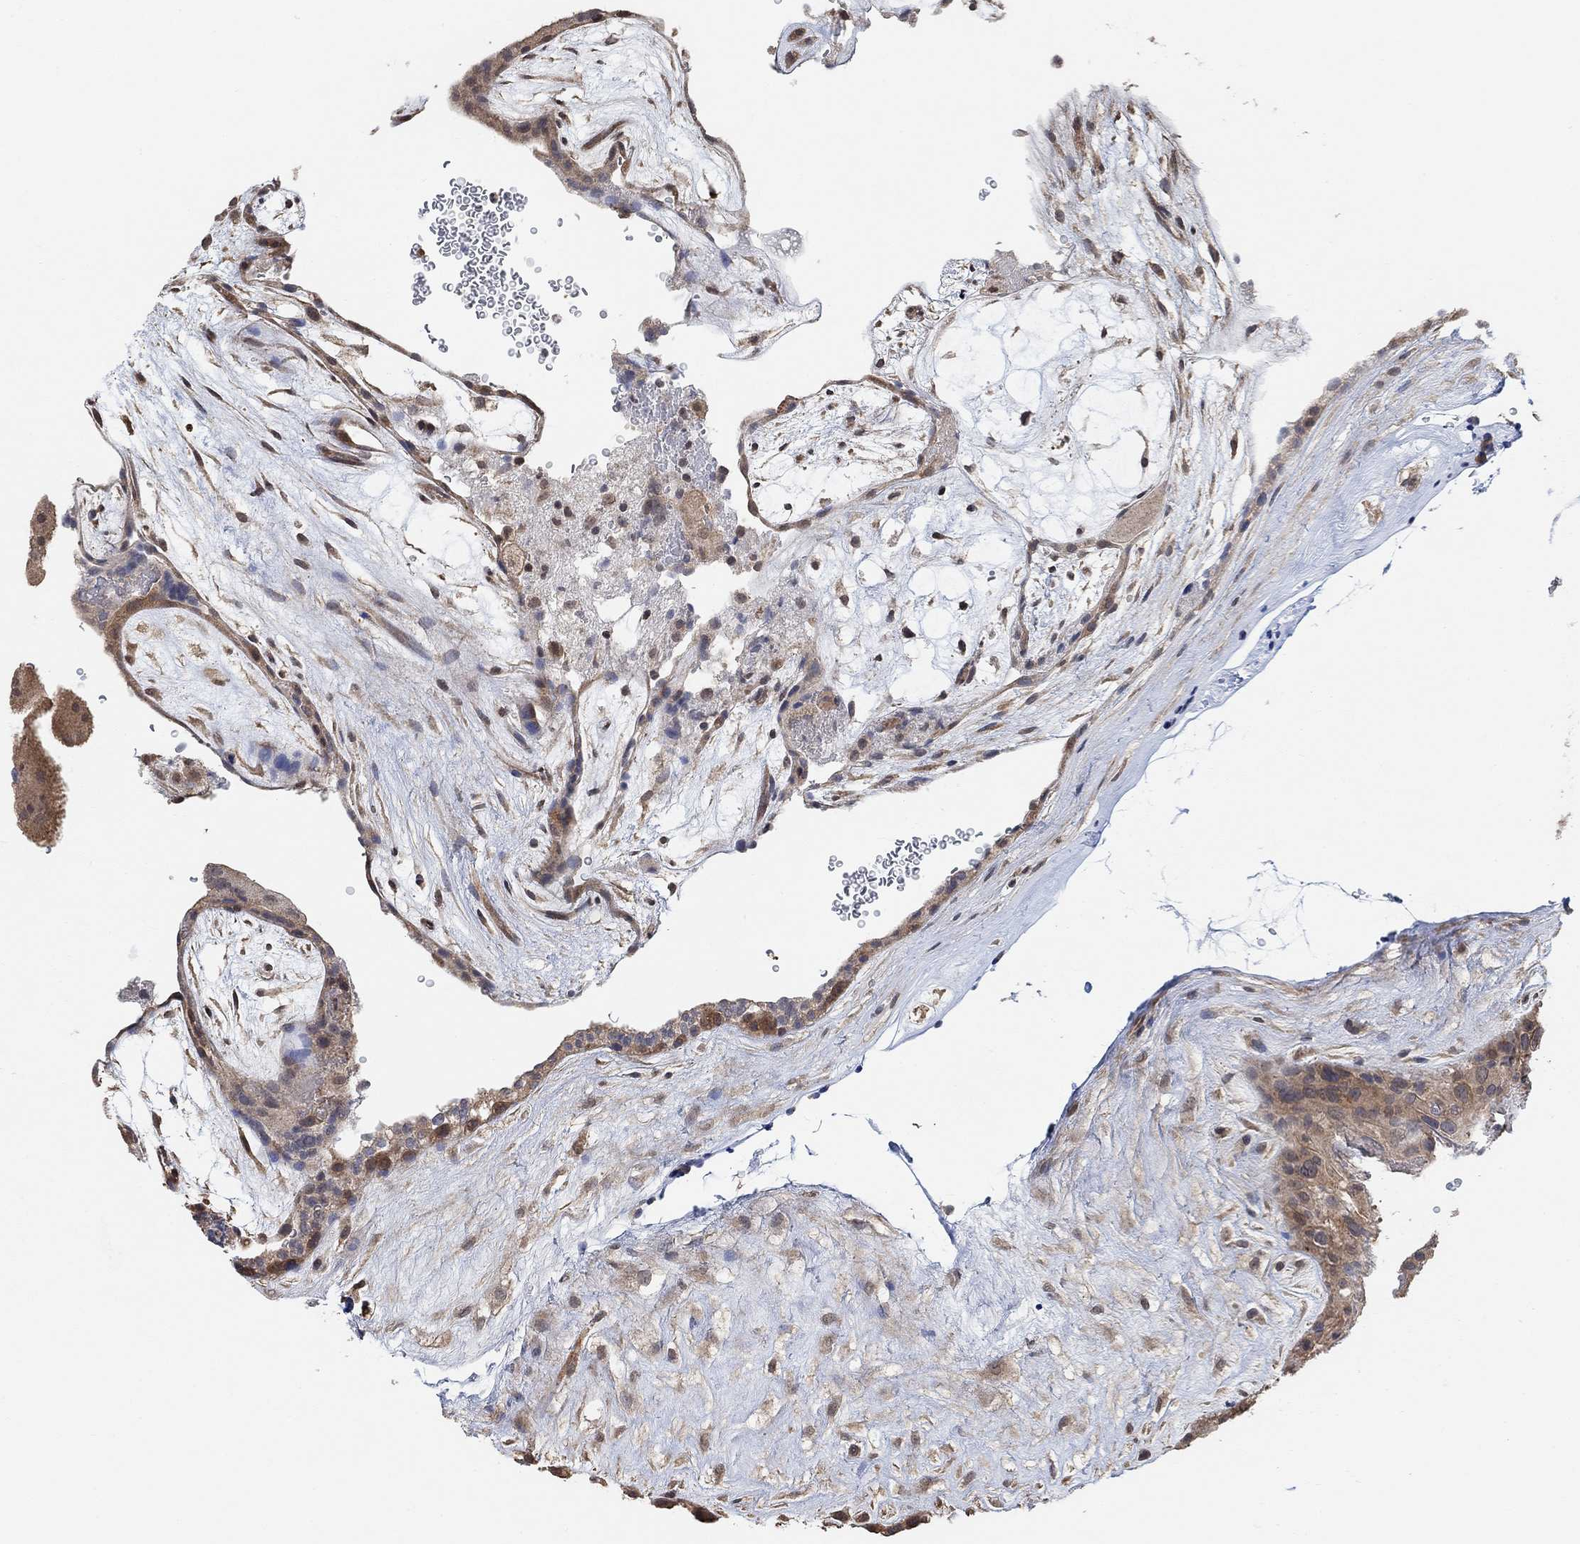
{"staining": {"intensity": "weak", "quantity": "<25%", "location": "cytoplasmic/membranous"}, "tissue": "placenta", "cell_type": "Decidual cells", "image_type": "normal", "snomed": [{"axis": "morphology", "description": "Normal tissue, NOS"}, {"axis": "topography", "description": "Placenta"}], "caption": "DAB (3,3'-diaminobenzidine) immunohistochemical staining of normal human placenta reveals no significant positivity in decidual cells. (IHC, brightfield microscopy, high magnification).", "gene": "UNC5B", "patient": {"sex": "female", "age": 19}}